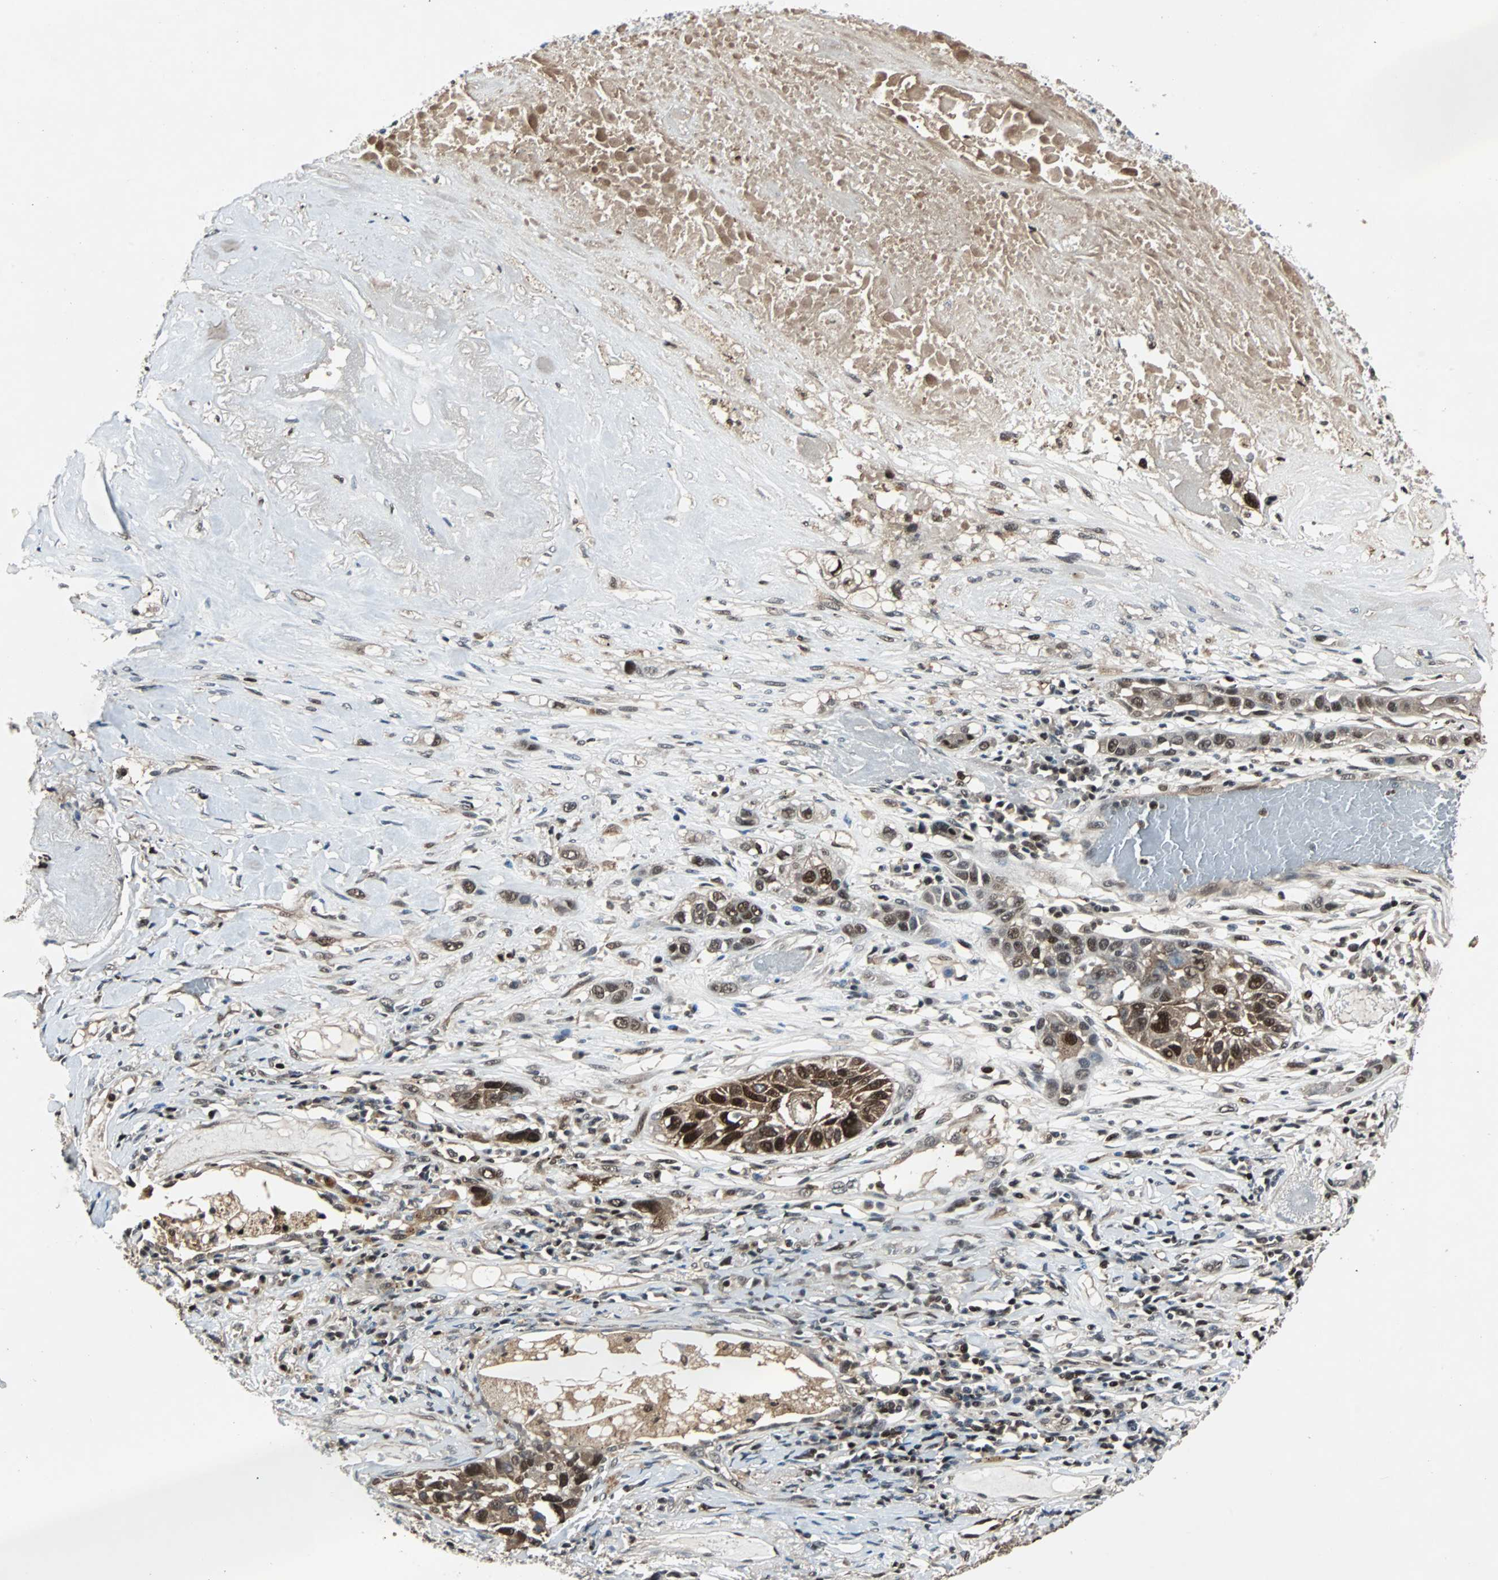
{"staining": {"intensity": "strong", "quantity": ">75%", "location": "cytoplasmic/membranous,nuclear"}, "tissue": "lung cancer", "cell_type": "Tumor cells", "image_type": "cancer", "snomed": [{"axis": "morphology", "description": "Squamous cell carcinoma, NOS"}, {"axis": "topography", "description": "Lung"}], "caption": "Human lung cancer (squamous cell carcinoma) stained for a protein (brown) demonstrates strong cytoplasmic/membranous and nuclear positive positivity in approximately >75% of tumor cells.", "gene": "ACLY", "patient": {"sex": "male", "age": 71}}